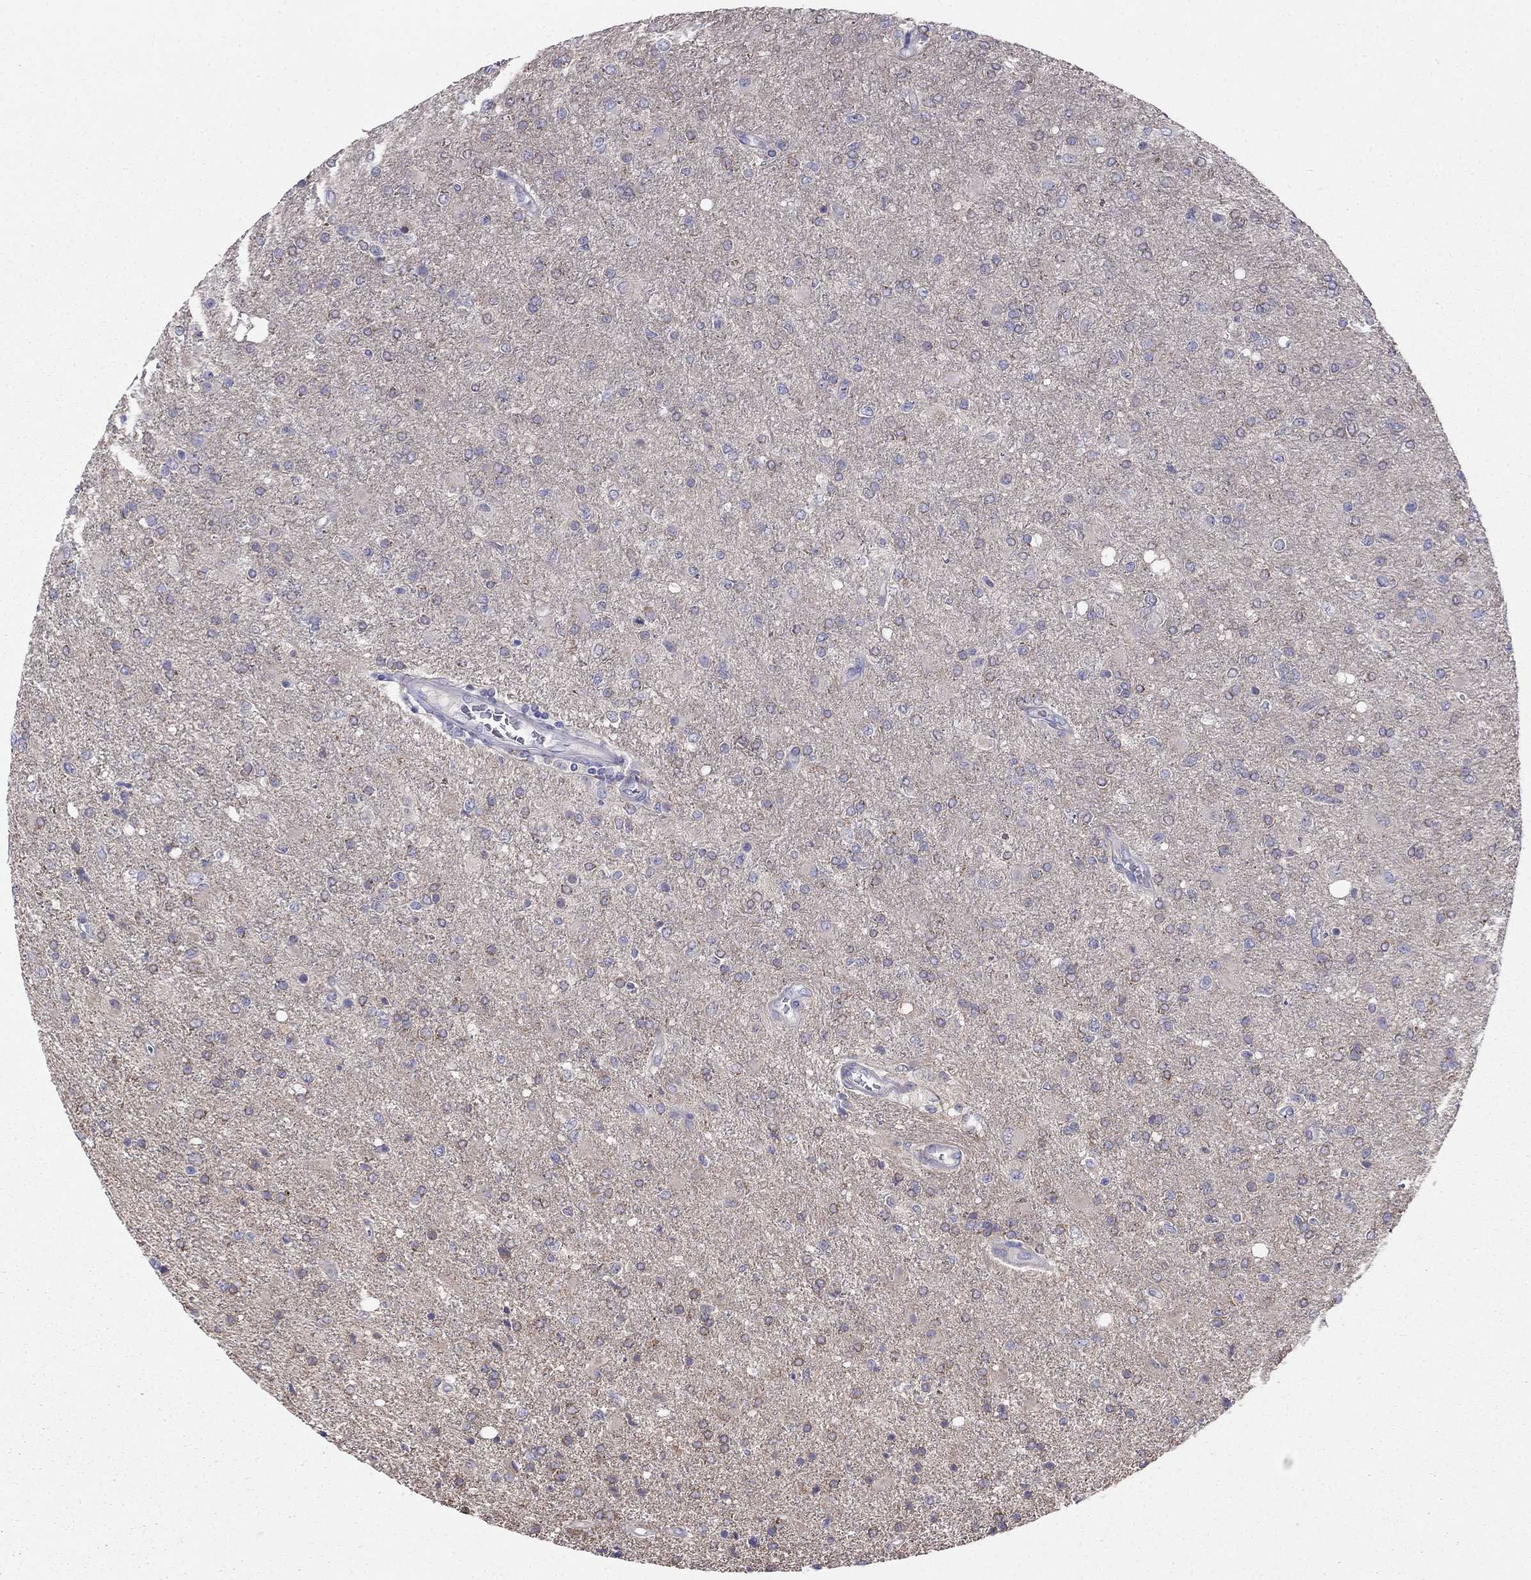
{"staining": {"intensity": "negative", "quantity": "none", "location": "none"}, "tissue": "glioma", "cell_type": "Tumor cells", "image_type": "cancer", "snomed": [{"axis": "morphology", "description": "Glioma, malignant, High grade"}, {"axis": "topography", "description": "Cerebral cortex"}], "caption": "Immunohistochemical staining of malignant high-grade glioma demonstrates no significant expression in tumor cells.", "gene": "LONRF2", "patient": {"sex": "male", "age": 70}}